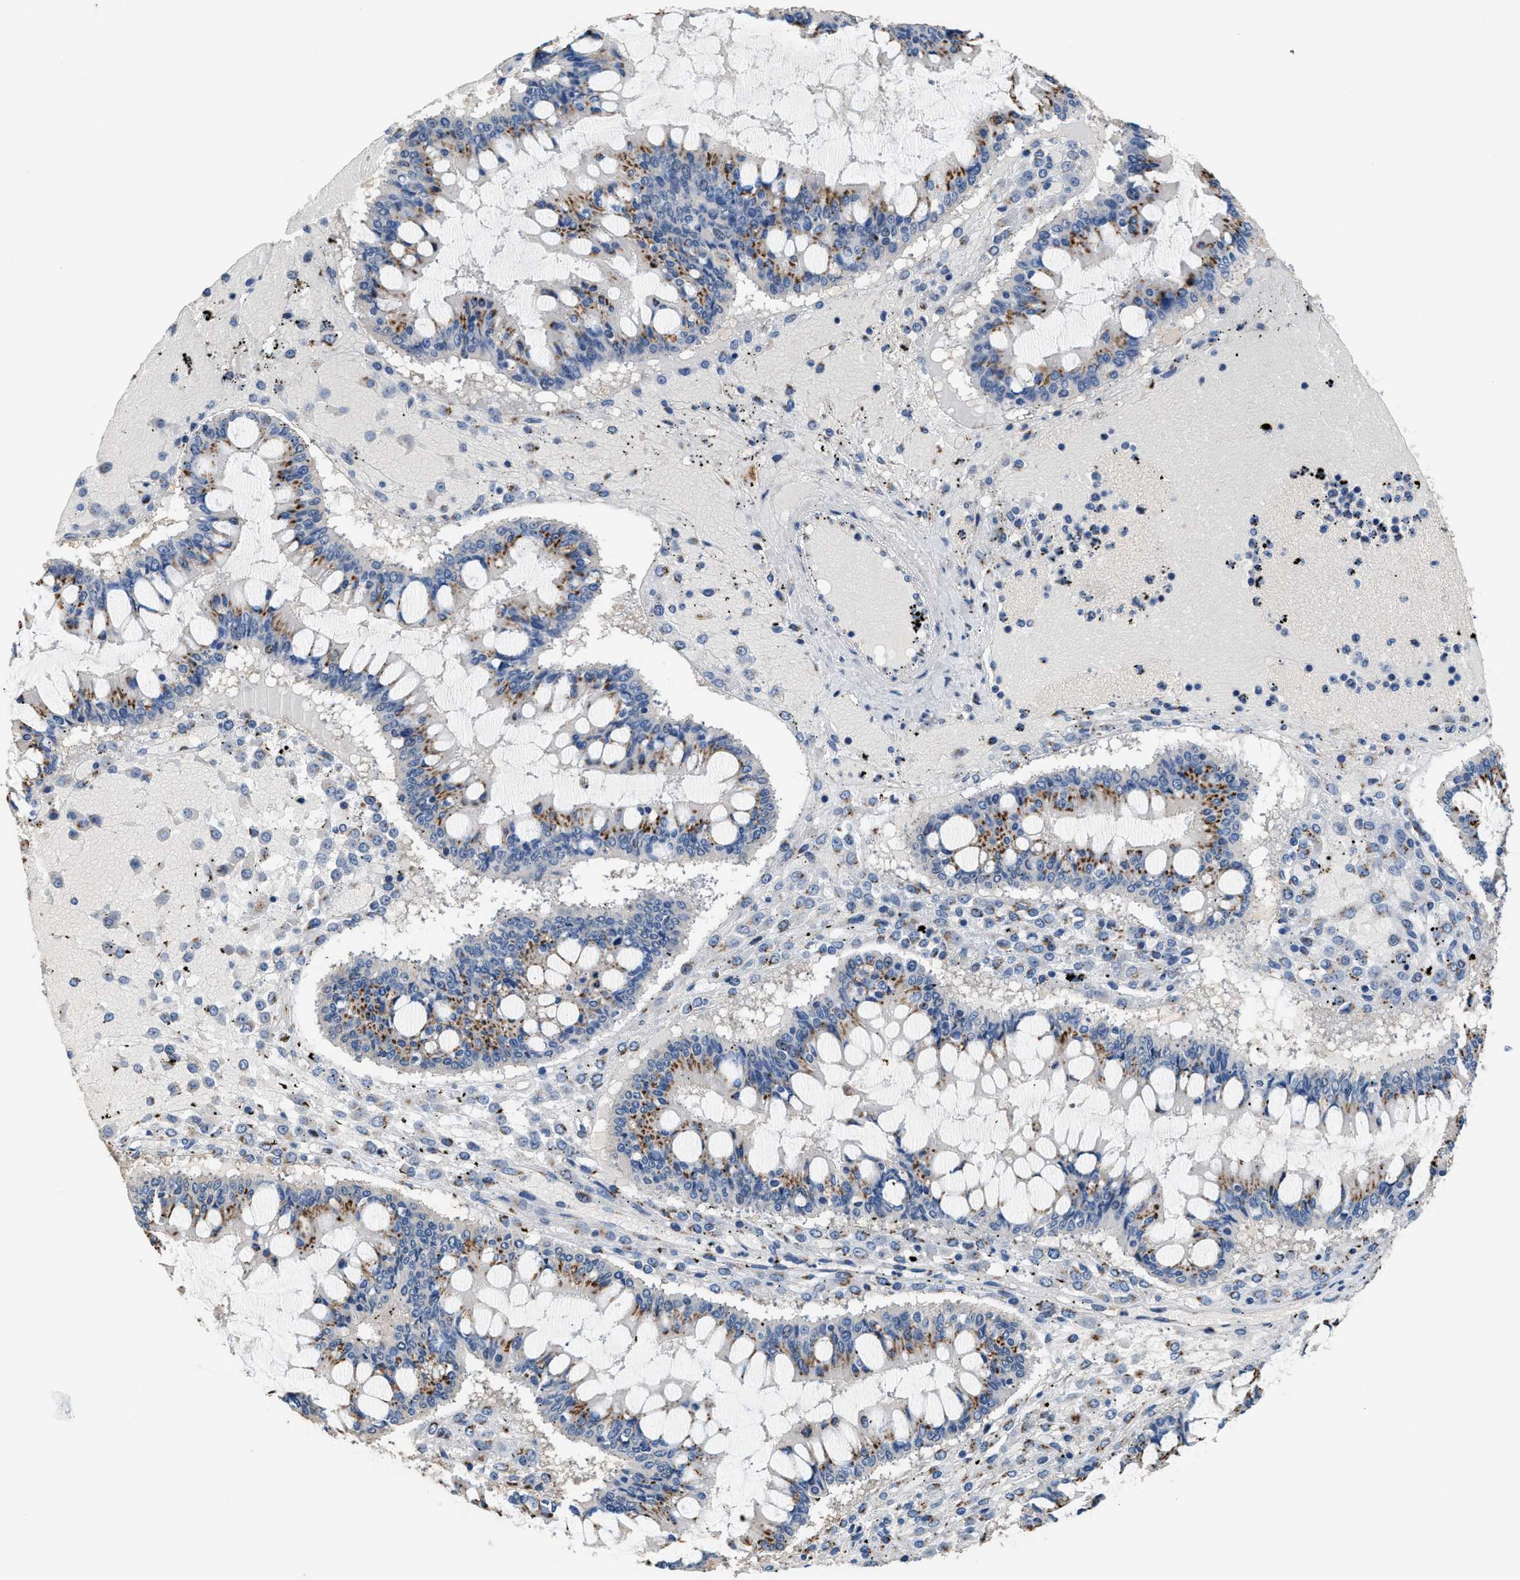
{"staining": {"intensity": "moderate", "quantity": "25%-75%", "location": "cytoplasmic/membranous"}, "tissue": "ovarian cancer", "cell_type": "Tumor cells", "image_type": "cancer", "snomed": [{"axis": "morphology", "description": "Cystadenocarcinoma, mucinous, NOS"}, {"axis": "topography", "description": "Ovary"}], "caption": "An immunohistochemistry micrograph of neoplastic tissue is shown. Protein staining in brown highlights moderate cytoplasmic/membranous positivity in ovarian mucinous cystadenocarcinoma within tumor cells. The staining was performed using DAB to visualize the protein expression in brown, while the nuclei were stained in blue with hematoxylin (Magnification: 20x).", "gene": "GOLM1", "patient": {"sex": "female", "age": 73}}